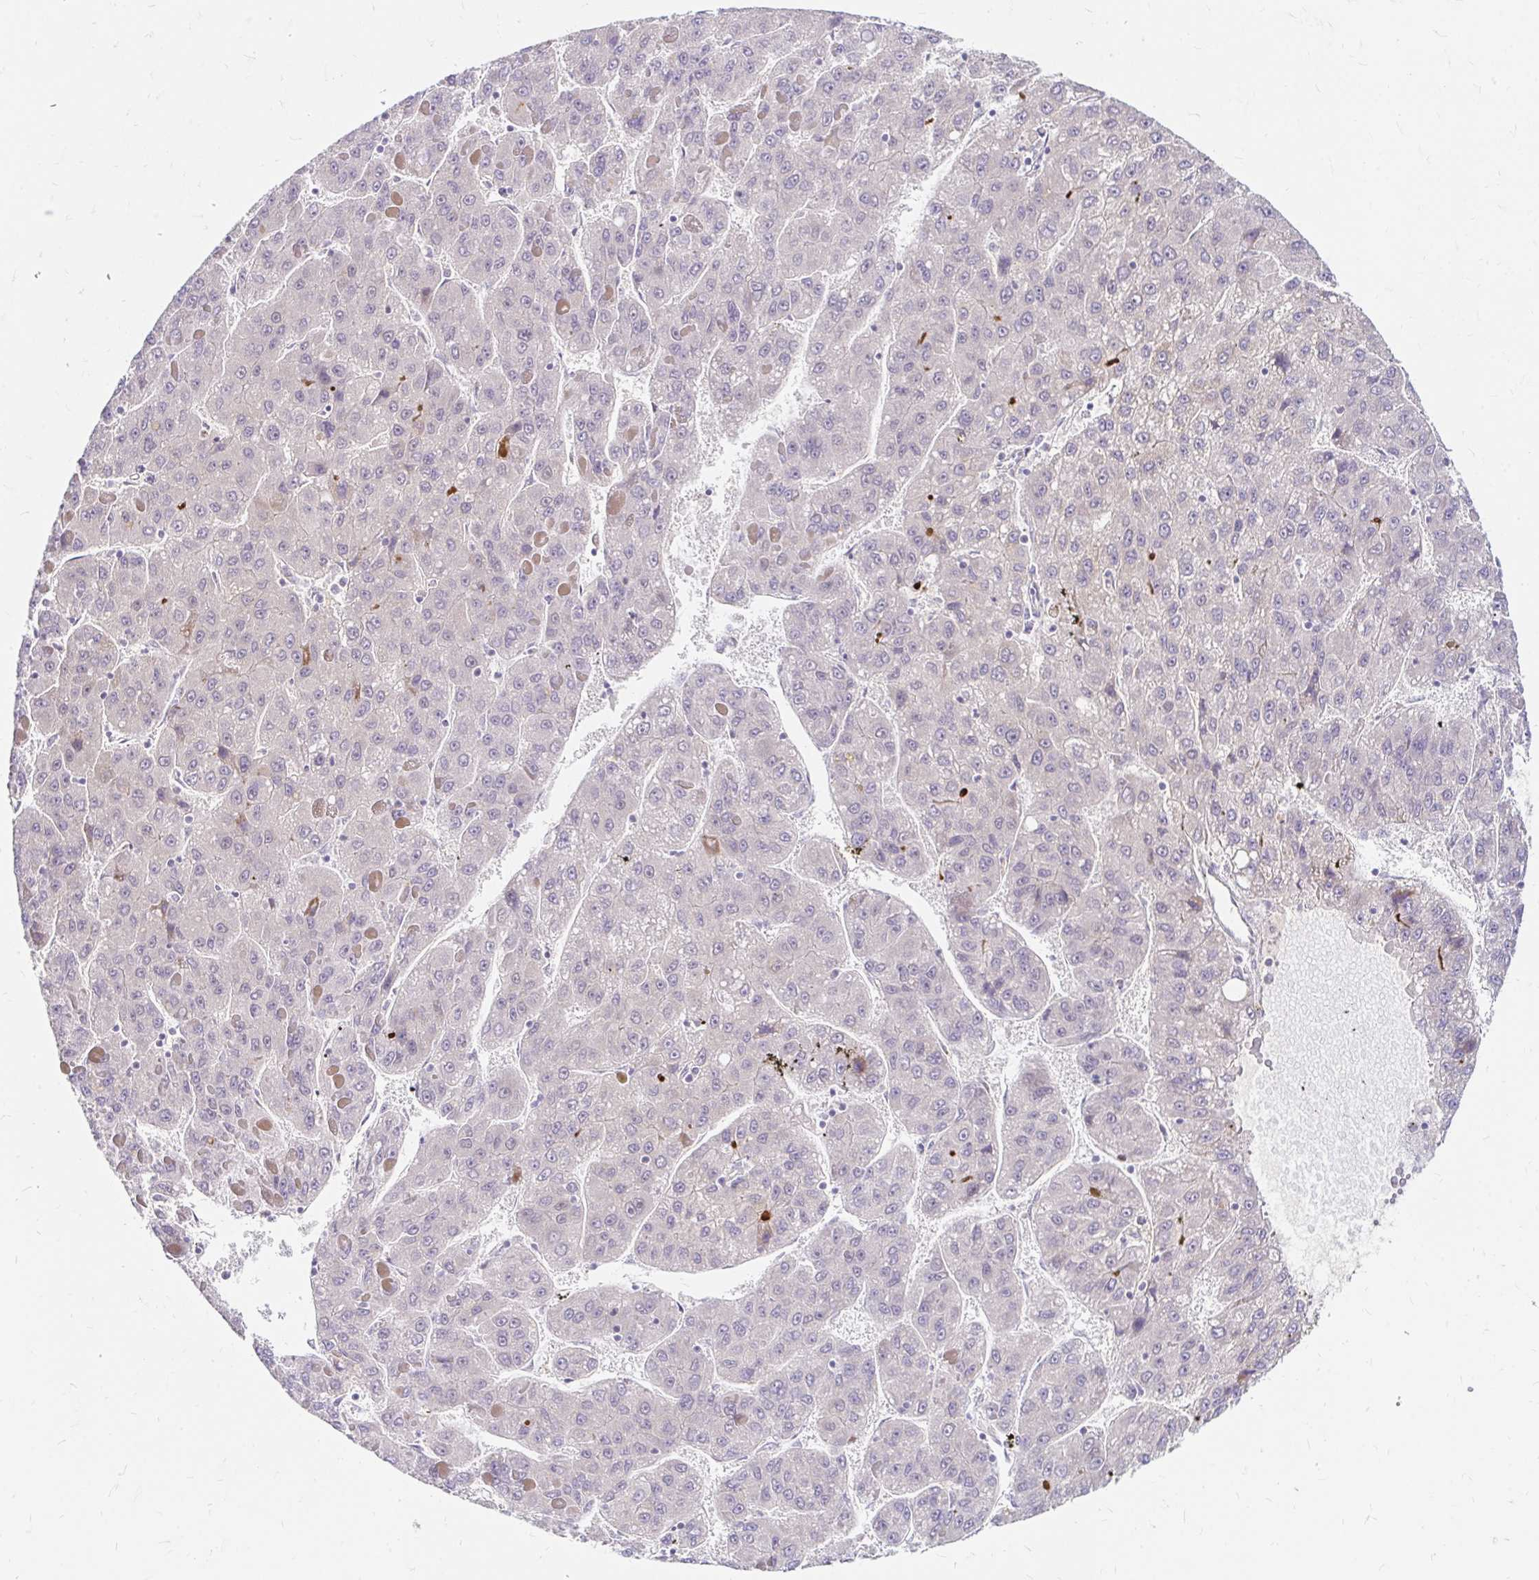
{"staining": {"intensity": "negative", "quantity": "none", "location": "none"}, "tissue": "liver cancer", "cell_type": "Tumor cells", "image_type": "cancer", "snomed": [{"axis": "morphology", "description": "Carcinoma, Hepatocellular, NOS"}, {"axis": "topography", "description": "Liver"}], "caption": "An immunohistochemistry (IHC) image of liver hepatocellular carcinoma is shown. There is no staining in tumor cells of liver hepatocellular carcinoma. (DAB immunohistochemistry, high magnification).", "gene": "GUCY1A1", "patient": {"sex": "female", "age": 82}}